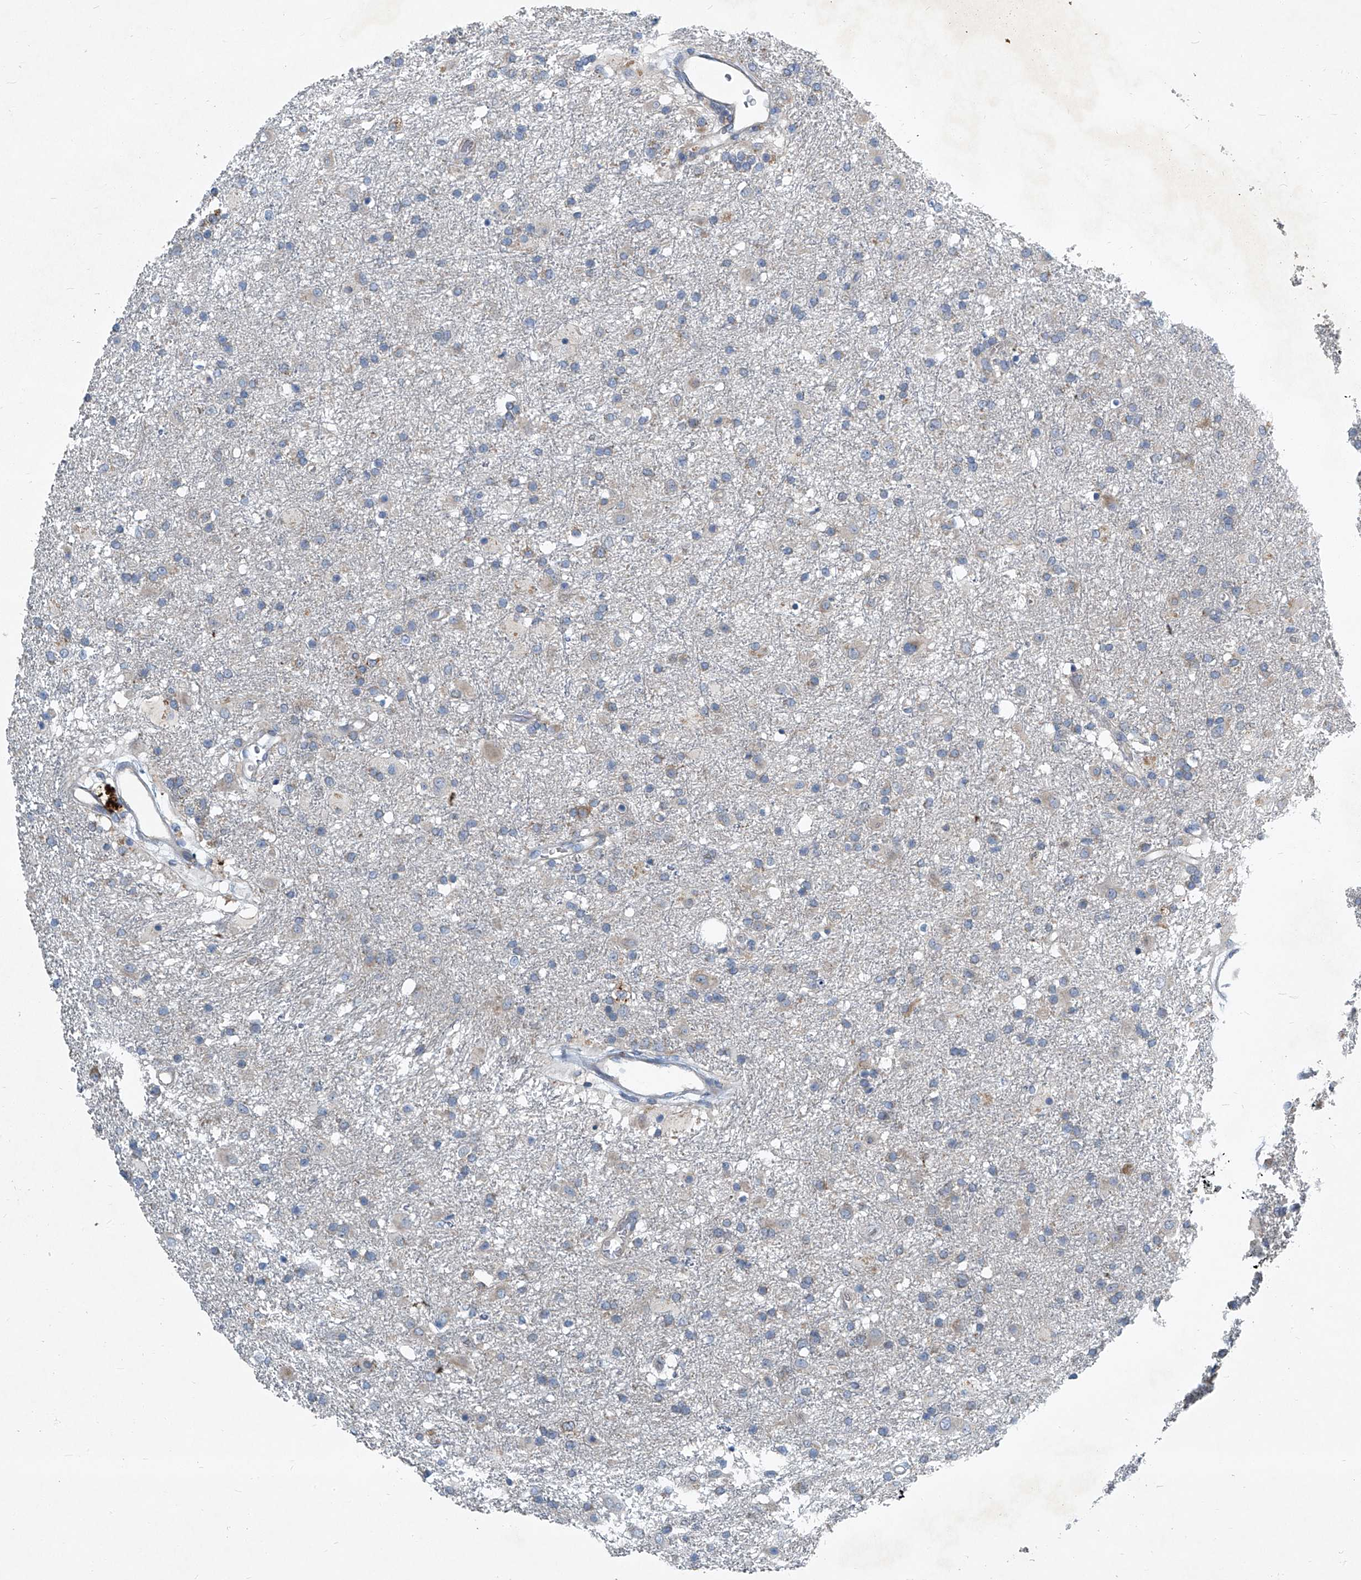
{"staining": {"intensity": "weak", "quantity": "25%-75%", "location": "cytoplasmic/membranous"}, "tissue": "glioma", "cell_type": "Tumor cells", "image_type": "cancer", "snomed": [{"axis": "morphology", "description": "Glioma, malignant, Low grade"}, {"axis": "topography", "description": "Brain"}], "caption": "Protein expression analysis of malignant glioma (low-grade) displays weak cytoplasmic/membranous expression in about 25%-75% of tumor cells. (DAB = brown stain, brightfield microscopy at high magnification).", "gene": "SLC26A11", "patient": {"sex": "male", "age": 65}}